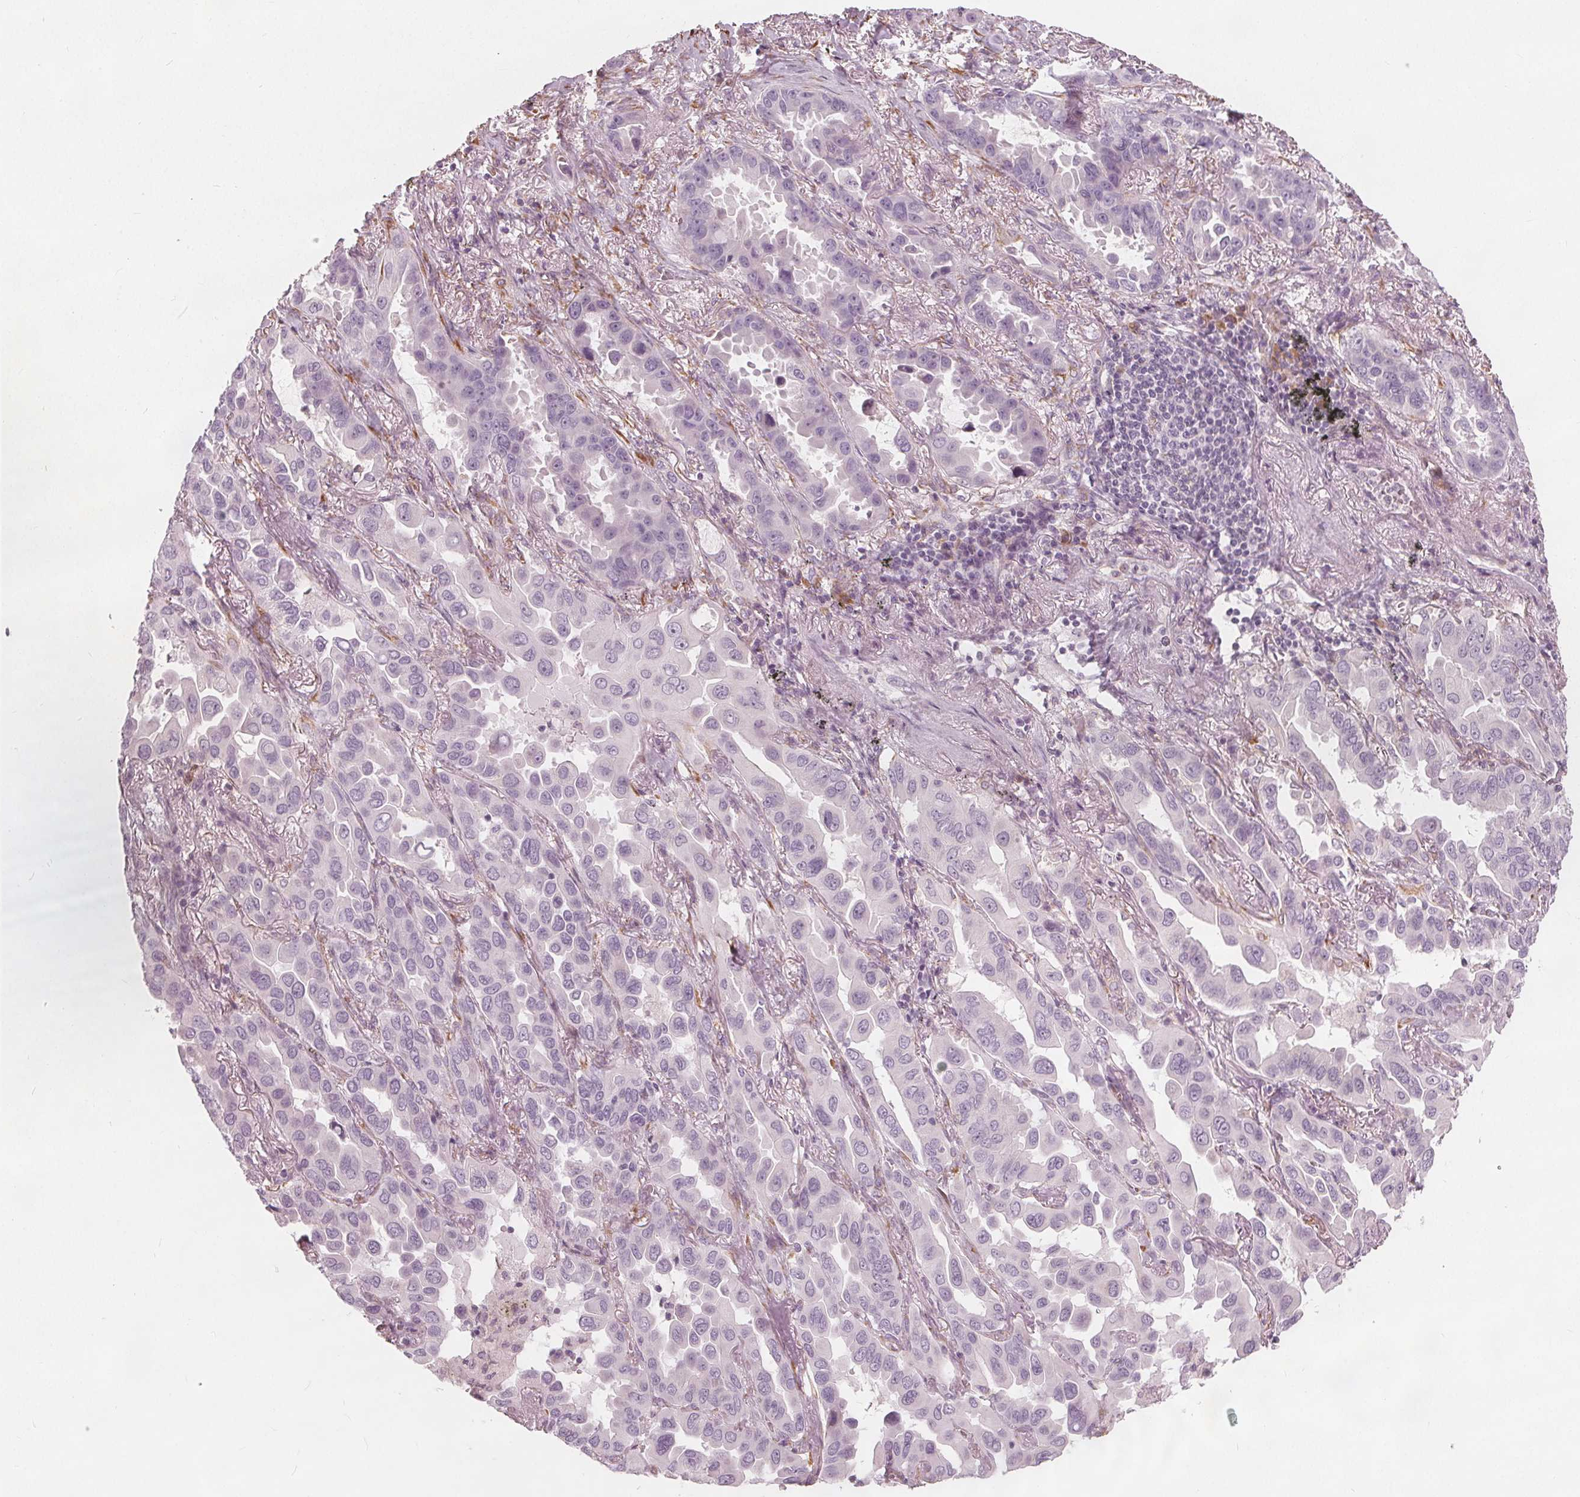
{"staining": {"intensity": "negative", "quantity": "none", "location": "none"}, "tissue": "lung cancer", "cell_type": "Tumor cells", "image_type": "cancer", "snomed": [{"axis": "morphology", "description": "Adenocarcinoma, NOS"}, {"axis": "topography", "description": "Lung"}], "caption": "Immunohistochemistry (IHC) photomicrograph of human lung cancer stained for a protein (brown), which exhibits no expression in tumor cells. The staining was performed using DAB to visualize the protein expression in brown, while the nuclei were stained in blue with hematoxylin (Magnification: 20x).", "gene": "BRSK1", "patient": {"sex": "male", "age": 64}}